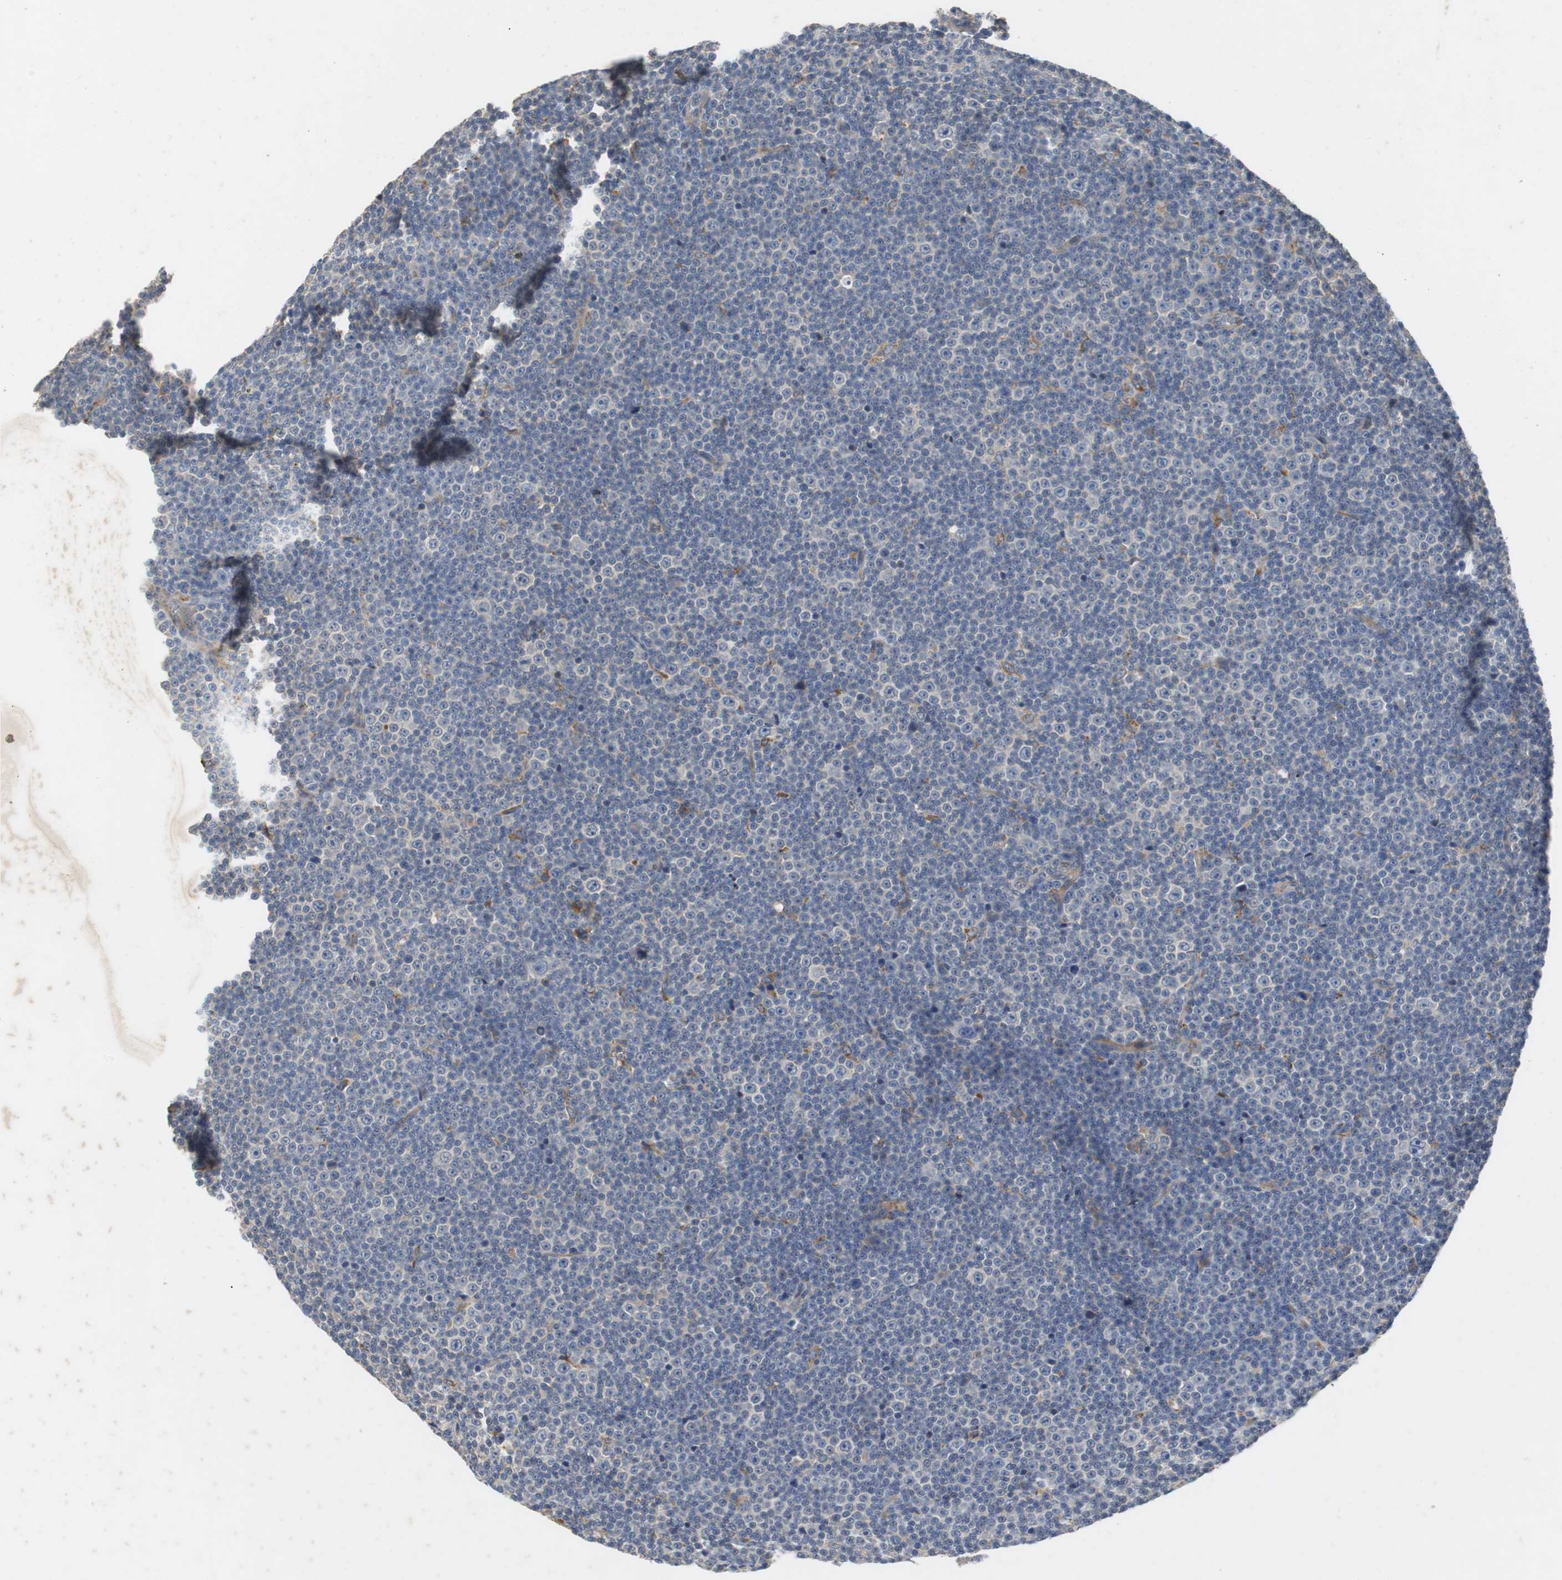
{"staining": {"intensity": "negative", "quantity": "none", "location": "none"}, "tissue": "lymphoma", "cell_type": "Tumor cells", "image_type": "cancer", "snomed": [{"axis": "morphology", "description": "Malignant lymphoma, non-Hodgkin's type, Low grade"}, {"axis": "topography", "description": "Lymph node"}], "caption": "High power microscopy micrograph of an immunohistochemistry (IHC) histopathology image of malignant lymphoma, non-Hodgkin's type (low-grade), revealing no significant positivity in tumor cells.", "gene": "SORT1", "patient": {"sex": "female", "age": 67}}